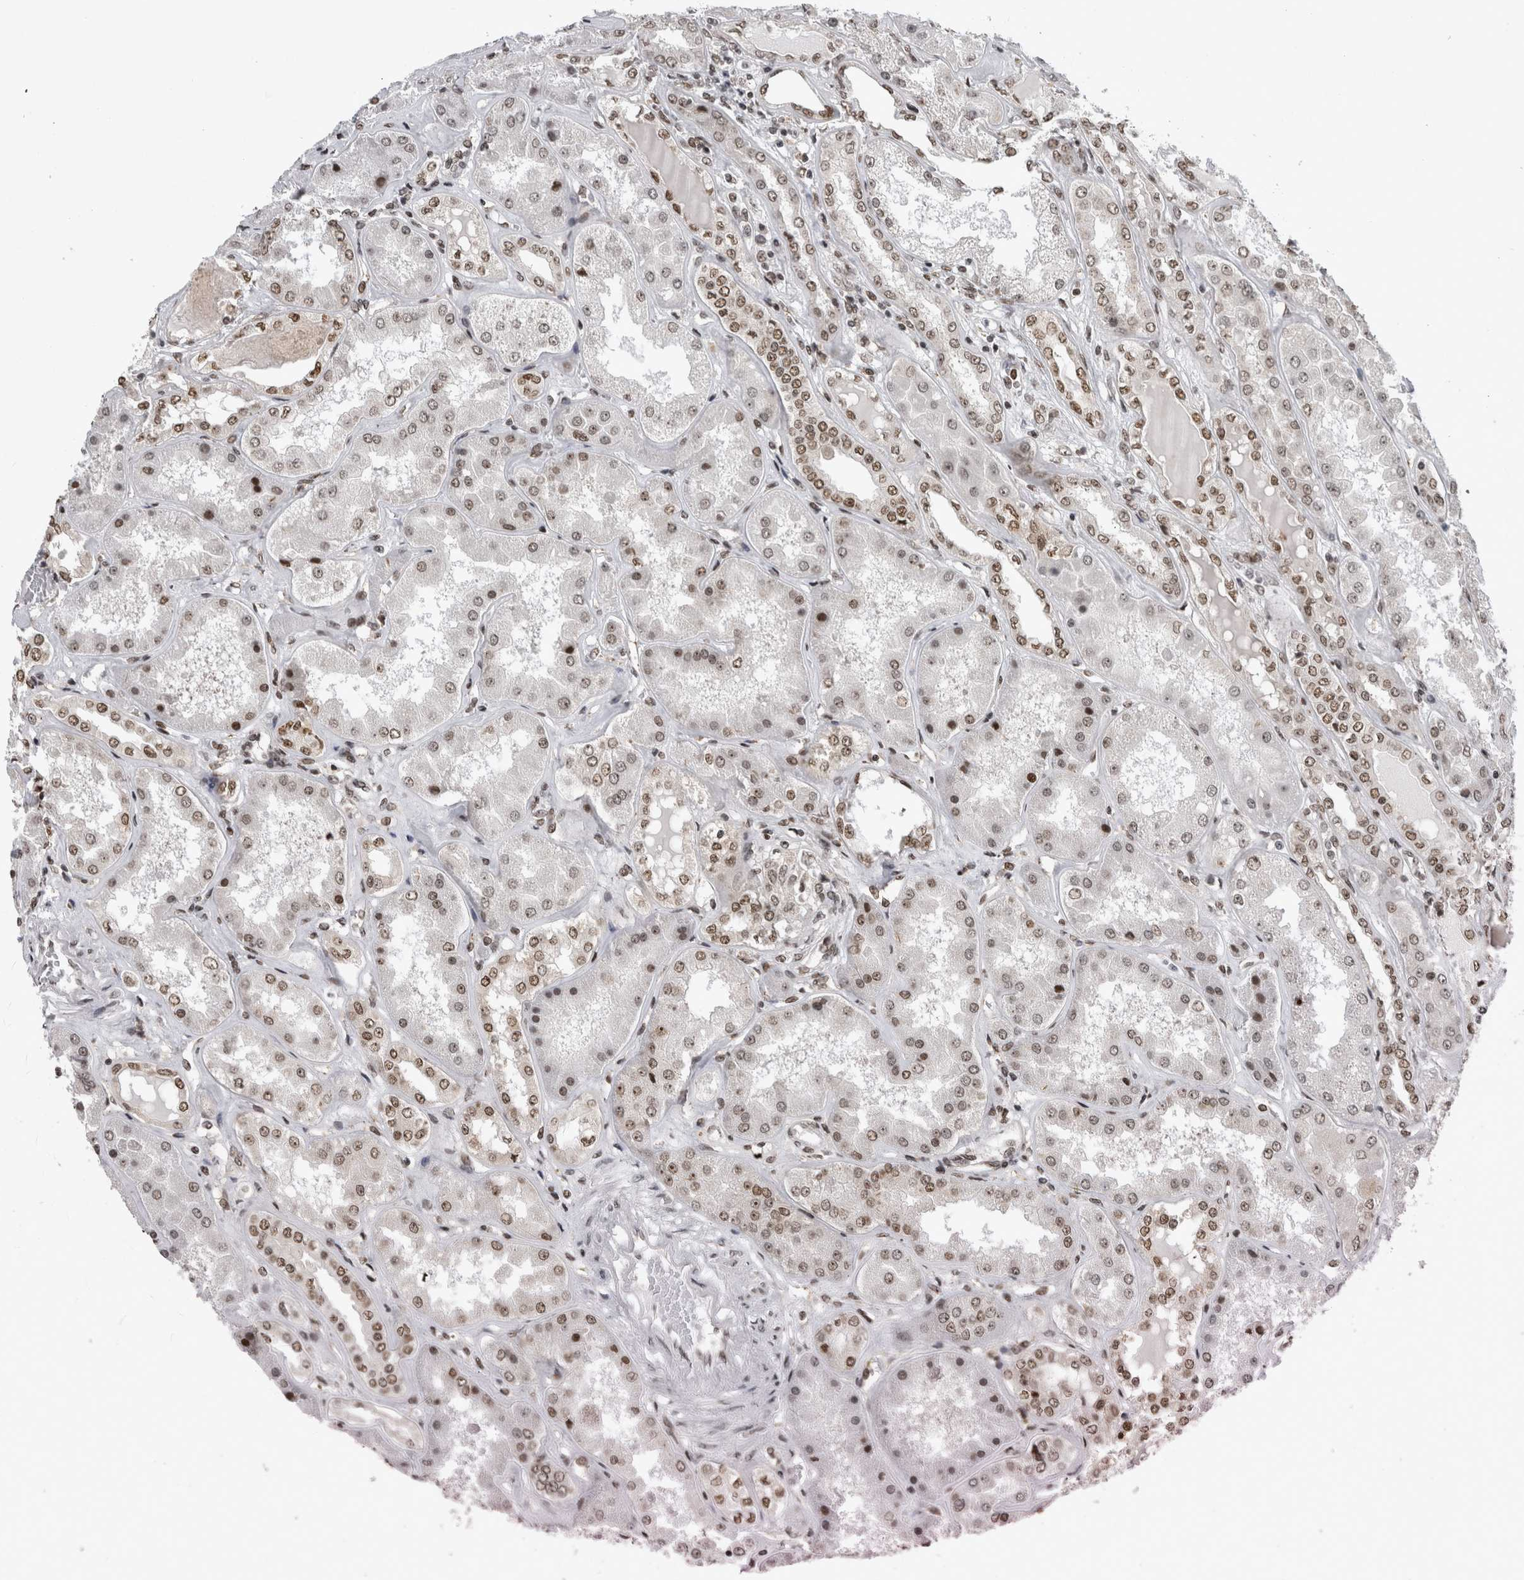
{"staining": {"intensity": "strong", "quantity": ">75%", "location": "nuclear"}, "tissue": "kidney", "cell_type": "Cells in glomeruli", "image_type": "normal", "snomed": [{"axis": "morphology", "description": "Normal tissue, NOS"}, {"axis": "topography", "description": "Kidney"}], "caption": "IHC image of unremarkable human kidney stained for a protein (brown), which demonstrates high levels of strong nuclear positivity in about >75% of cells in glomeruli.", "gene": "ZSCAN2", "patient": {"sex": "female", "age": 56}}